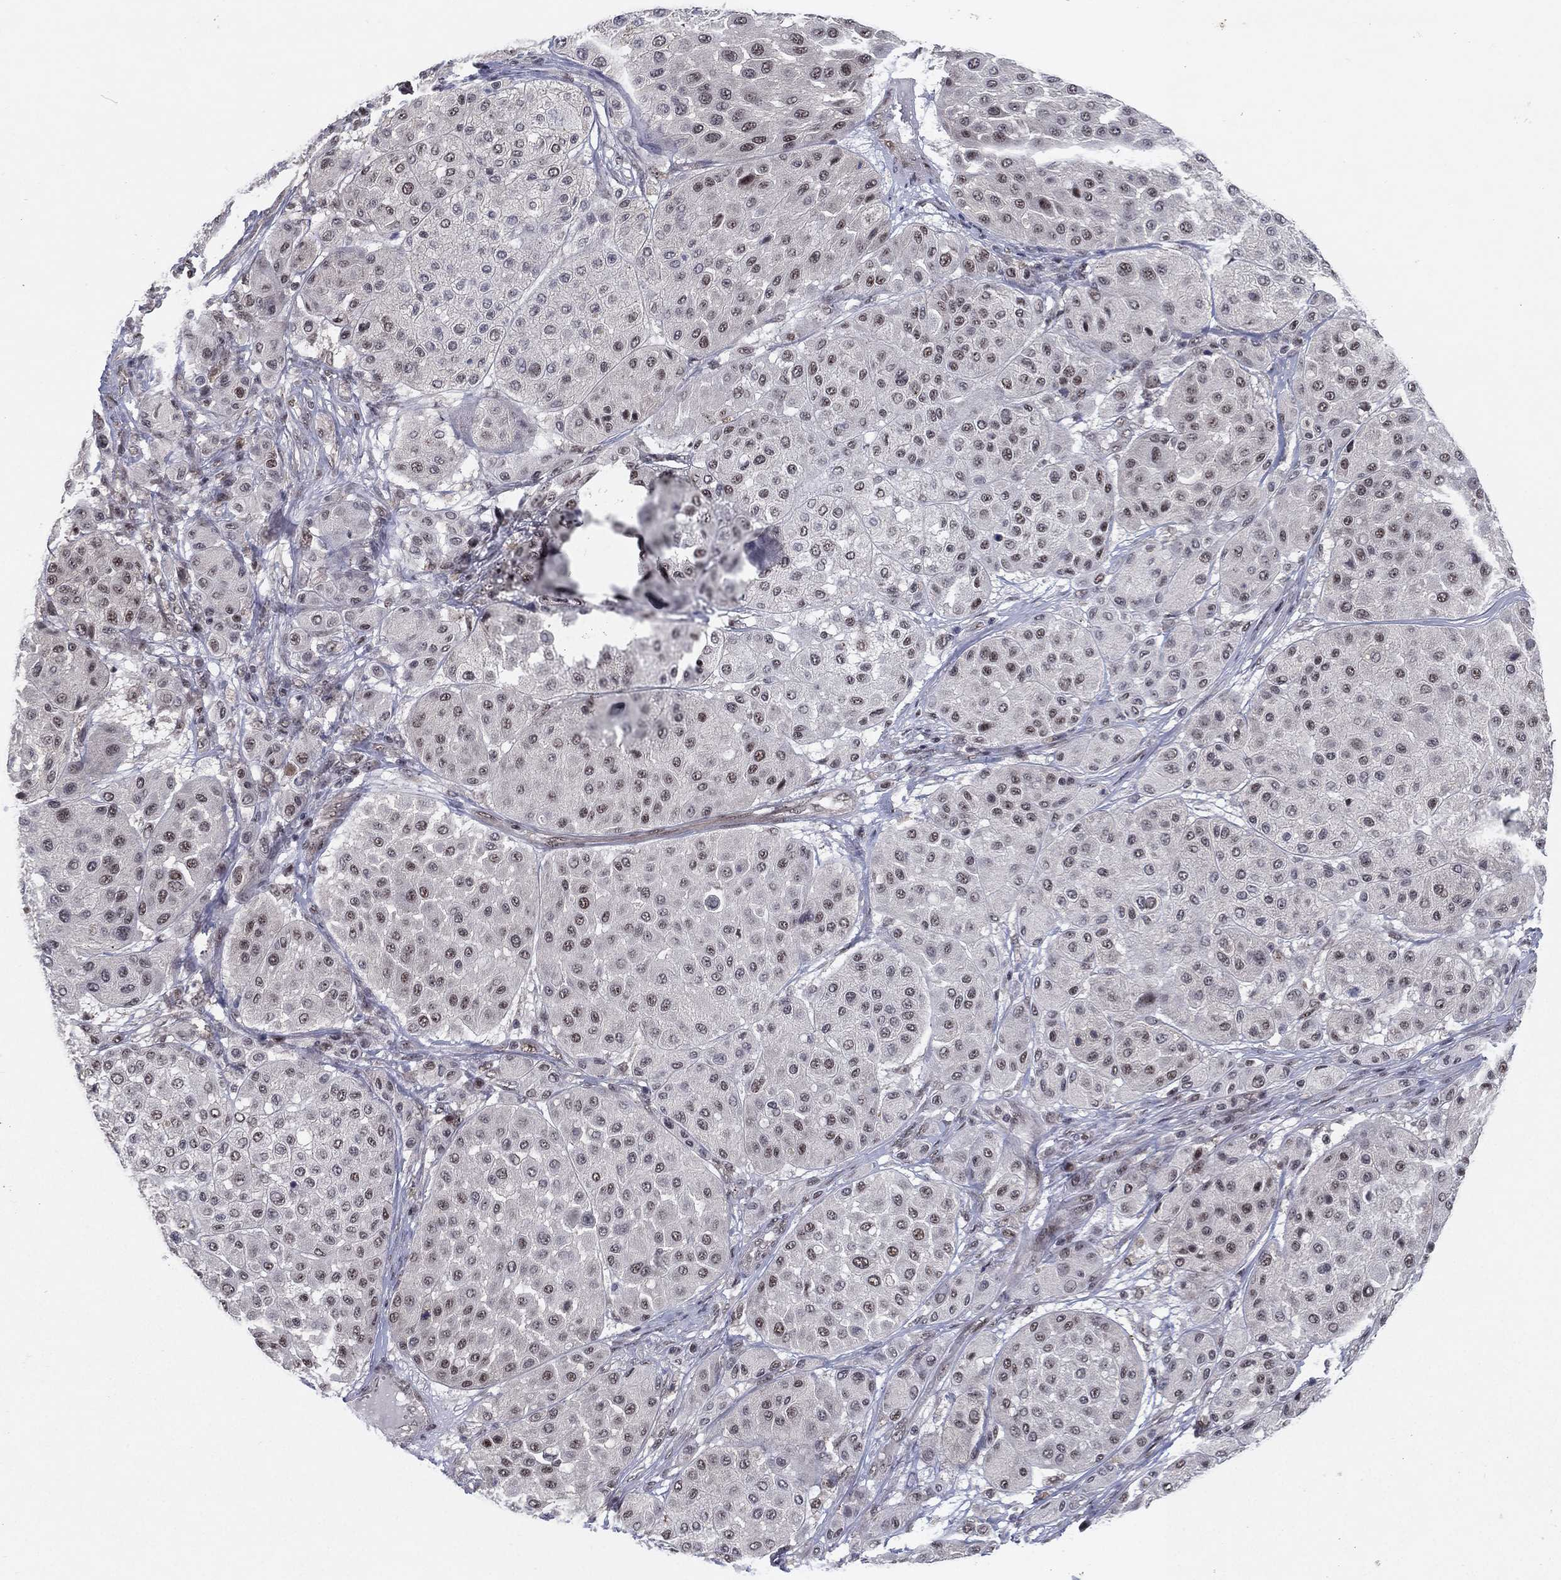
{"staining": {"intensity": "negative", "quantity": "none", "location": "none"}, "tissue": "melanoma", "cell_type": "Tumor cells", "image_type": "cancer", "snomed": [{"axis": "morphology", "description": "Malignant melanoma, Metastatic site"}, {"axis": "topography", "description": "Smooth muscle"}], "caption": "Immunohistochemistry (IHC) of melanoma displays no staining in tumor cells.", "gene": "DGCR8", "patient": {"sex": "male", "age": 41}}